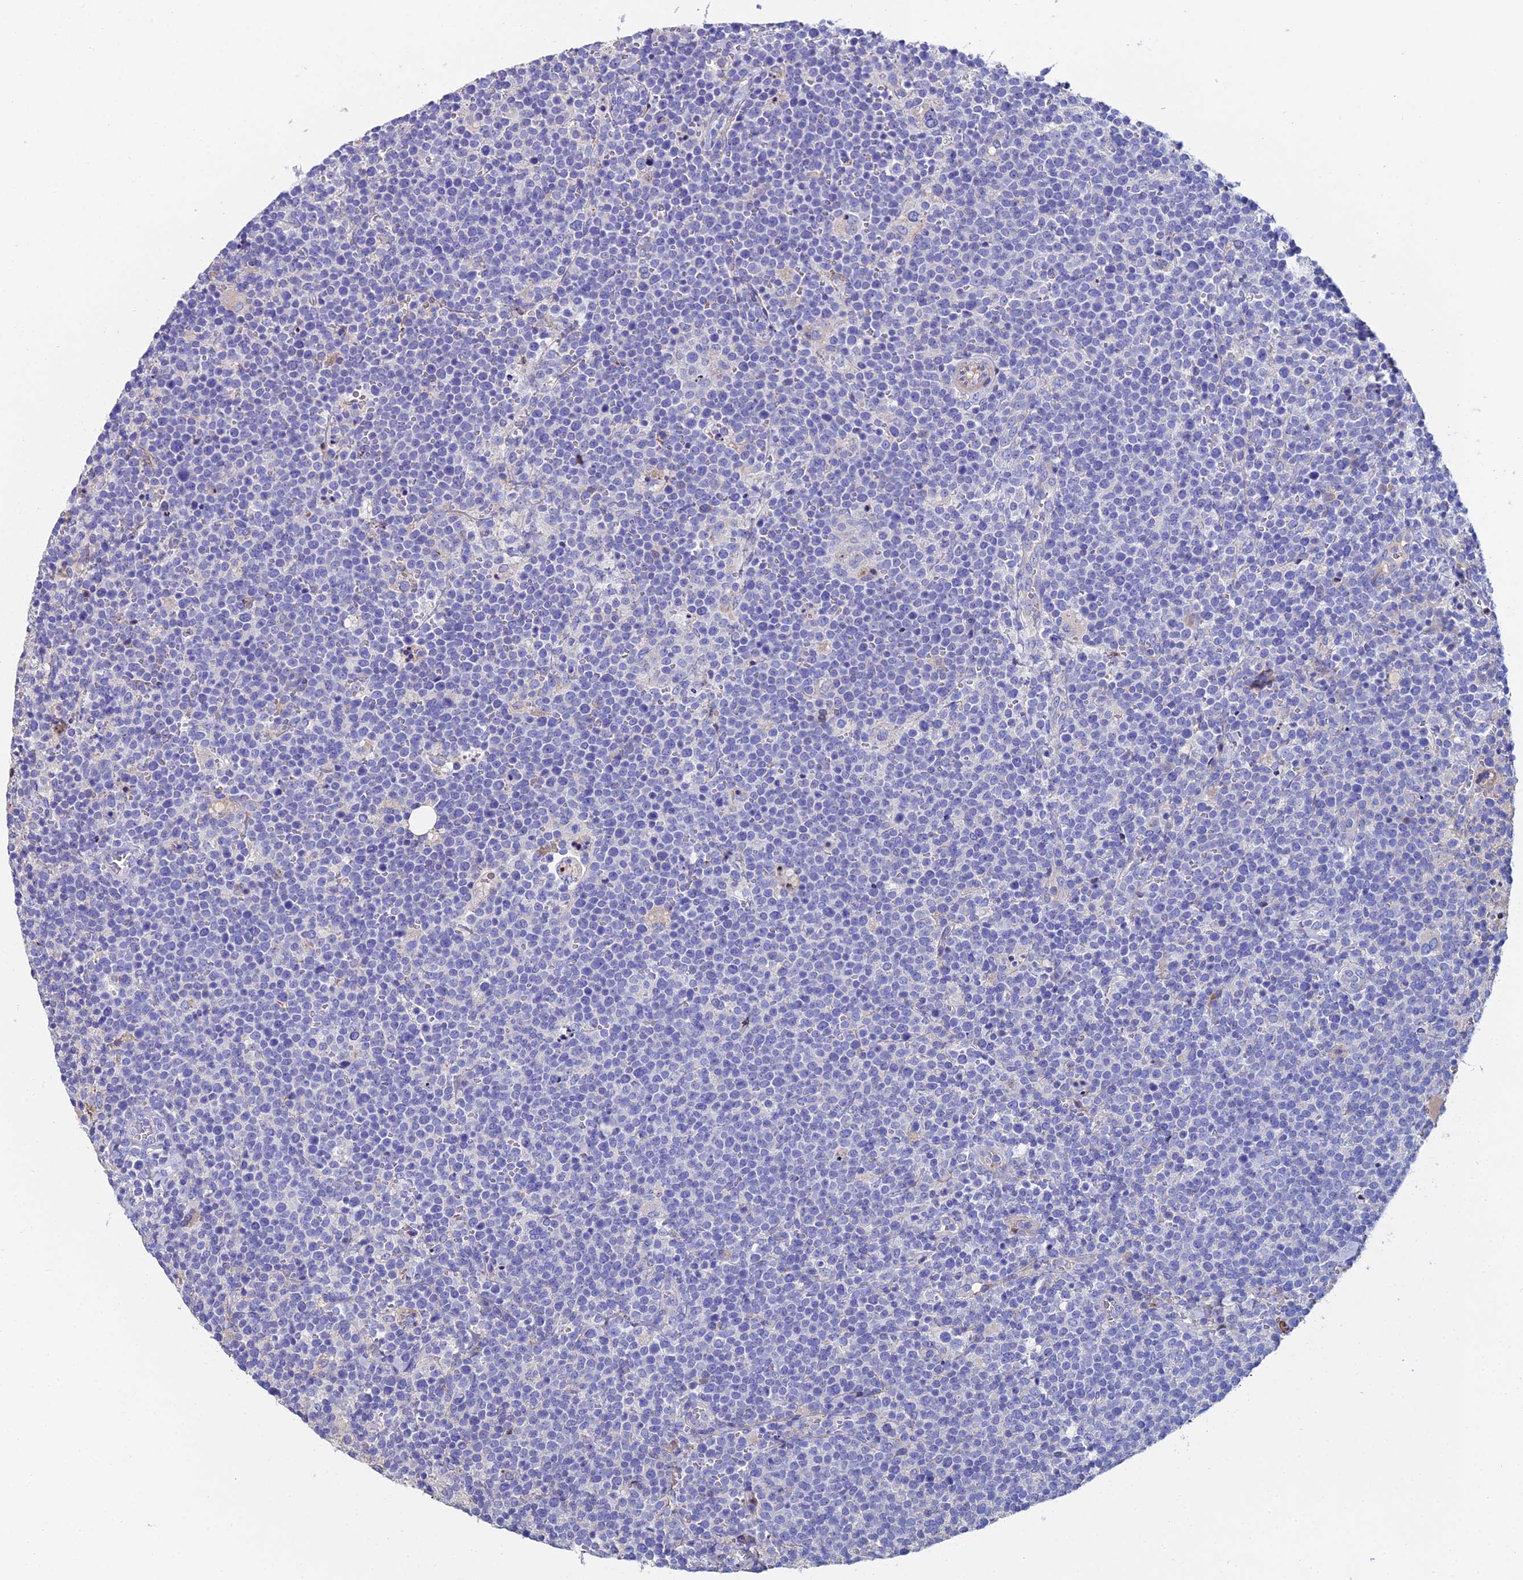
{"staining": {"intensity": "negative", "quantity": "none", "location": "none"}, "tissue": "lymphoma", "cell_type": "Tumor cells", "image_type": "cancer", "snomed": [{"axis": "morphology", "description": "Malignant lymphoma, non-Hodgkin's type, High grade"}, {"axis": "topography", "description": "Lymph node"}], "caption": "An immunohistochemistry histopathology image of high-grade malignant lymphoma, non-Hodgkin's type is shown. There is no staining in tumor cells of high-grade malignant lymphoma, non-Hodgkin's type. (DAB (3,3'-diaminobenzidine) immunohistochemistry visualized using brightfield microscopy, high magnification).", "gene": "C6", "patient": {"sex": "male", "age": 61}}